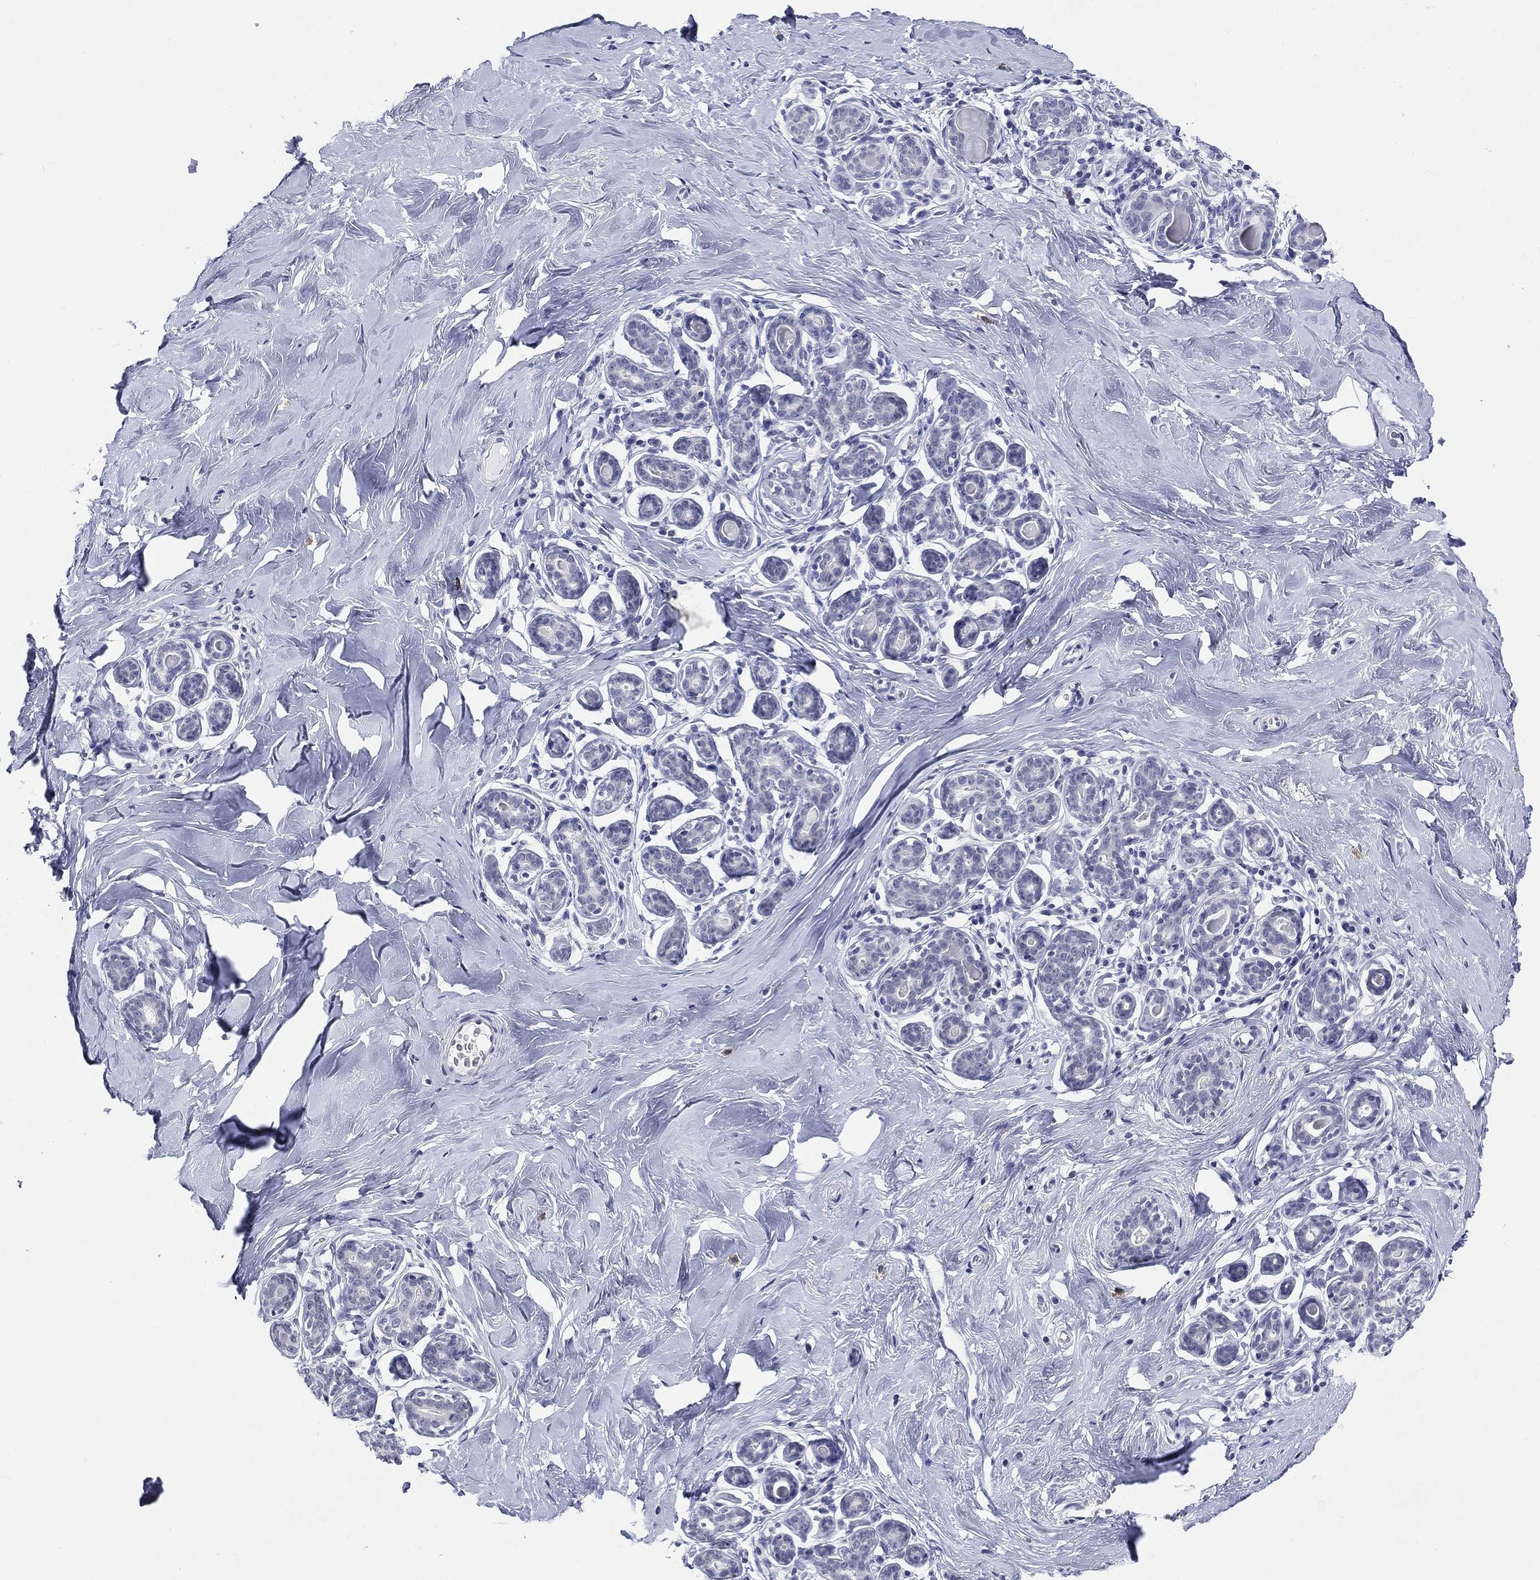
{"staining": {"intensity": "negative", "quantity": "none", "location": "none"}, "tissue": "breast", "cell_type": "Adipocytes", "image_type": "normal", "snomed": [{"axis": "morphology", "description": "Normal tissue, NOS"}, {"axis": "topography", "description": "Skin"}, {"axis": "topography", "description": "Breast"}], "caption": "Image shows no protein staining in adipocytes of unremarkable breast. Nuclei are stained in blue.", "gene": "ECEL1", "patient": {"sex": "female", "age": 43}}